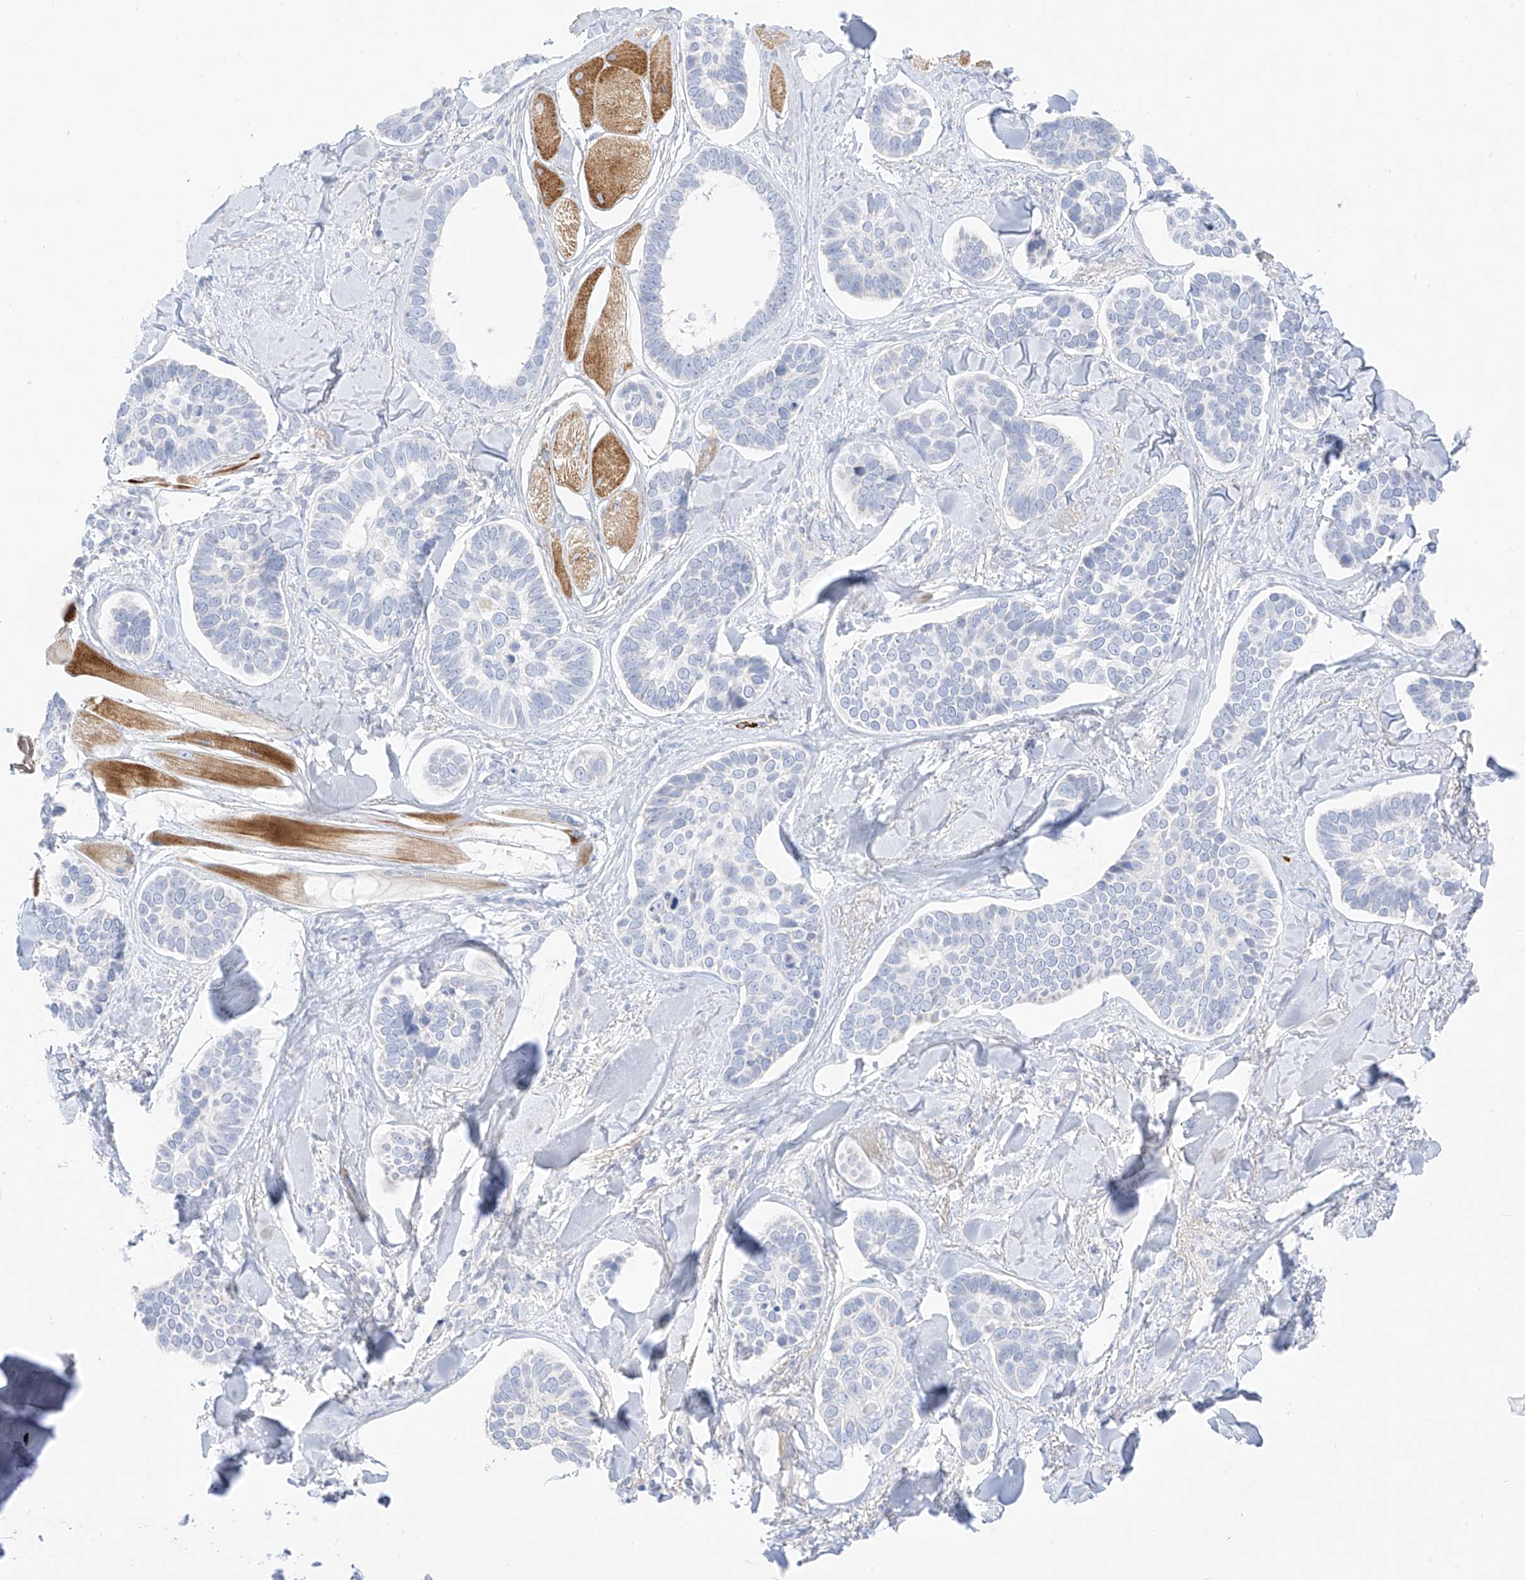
{"staining": {"intensity": "negative", "quantity": "none", "location": "none"}, "tissue": "skin cancer", "cell_type": "Tumor cells", "image_type": "cancer", "snomed": [{"axis": "morphology", "description": "Basal cell carcinoma"}, {"axis": "topography", "description": "Skin"}], "caption": "This is a photomicrograph of IHC staining of basal cell carcinoma (skin), which shows no staining in tumor cells.", "gene": "ST3GAL5", "patient": {"sex": "male", "age": 62}}